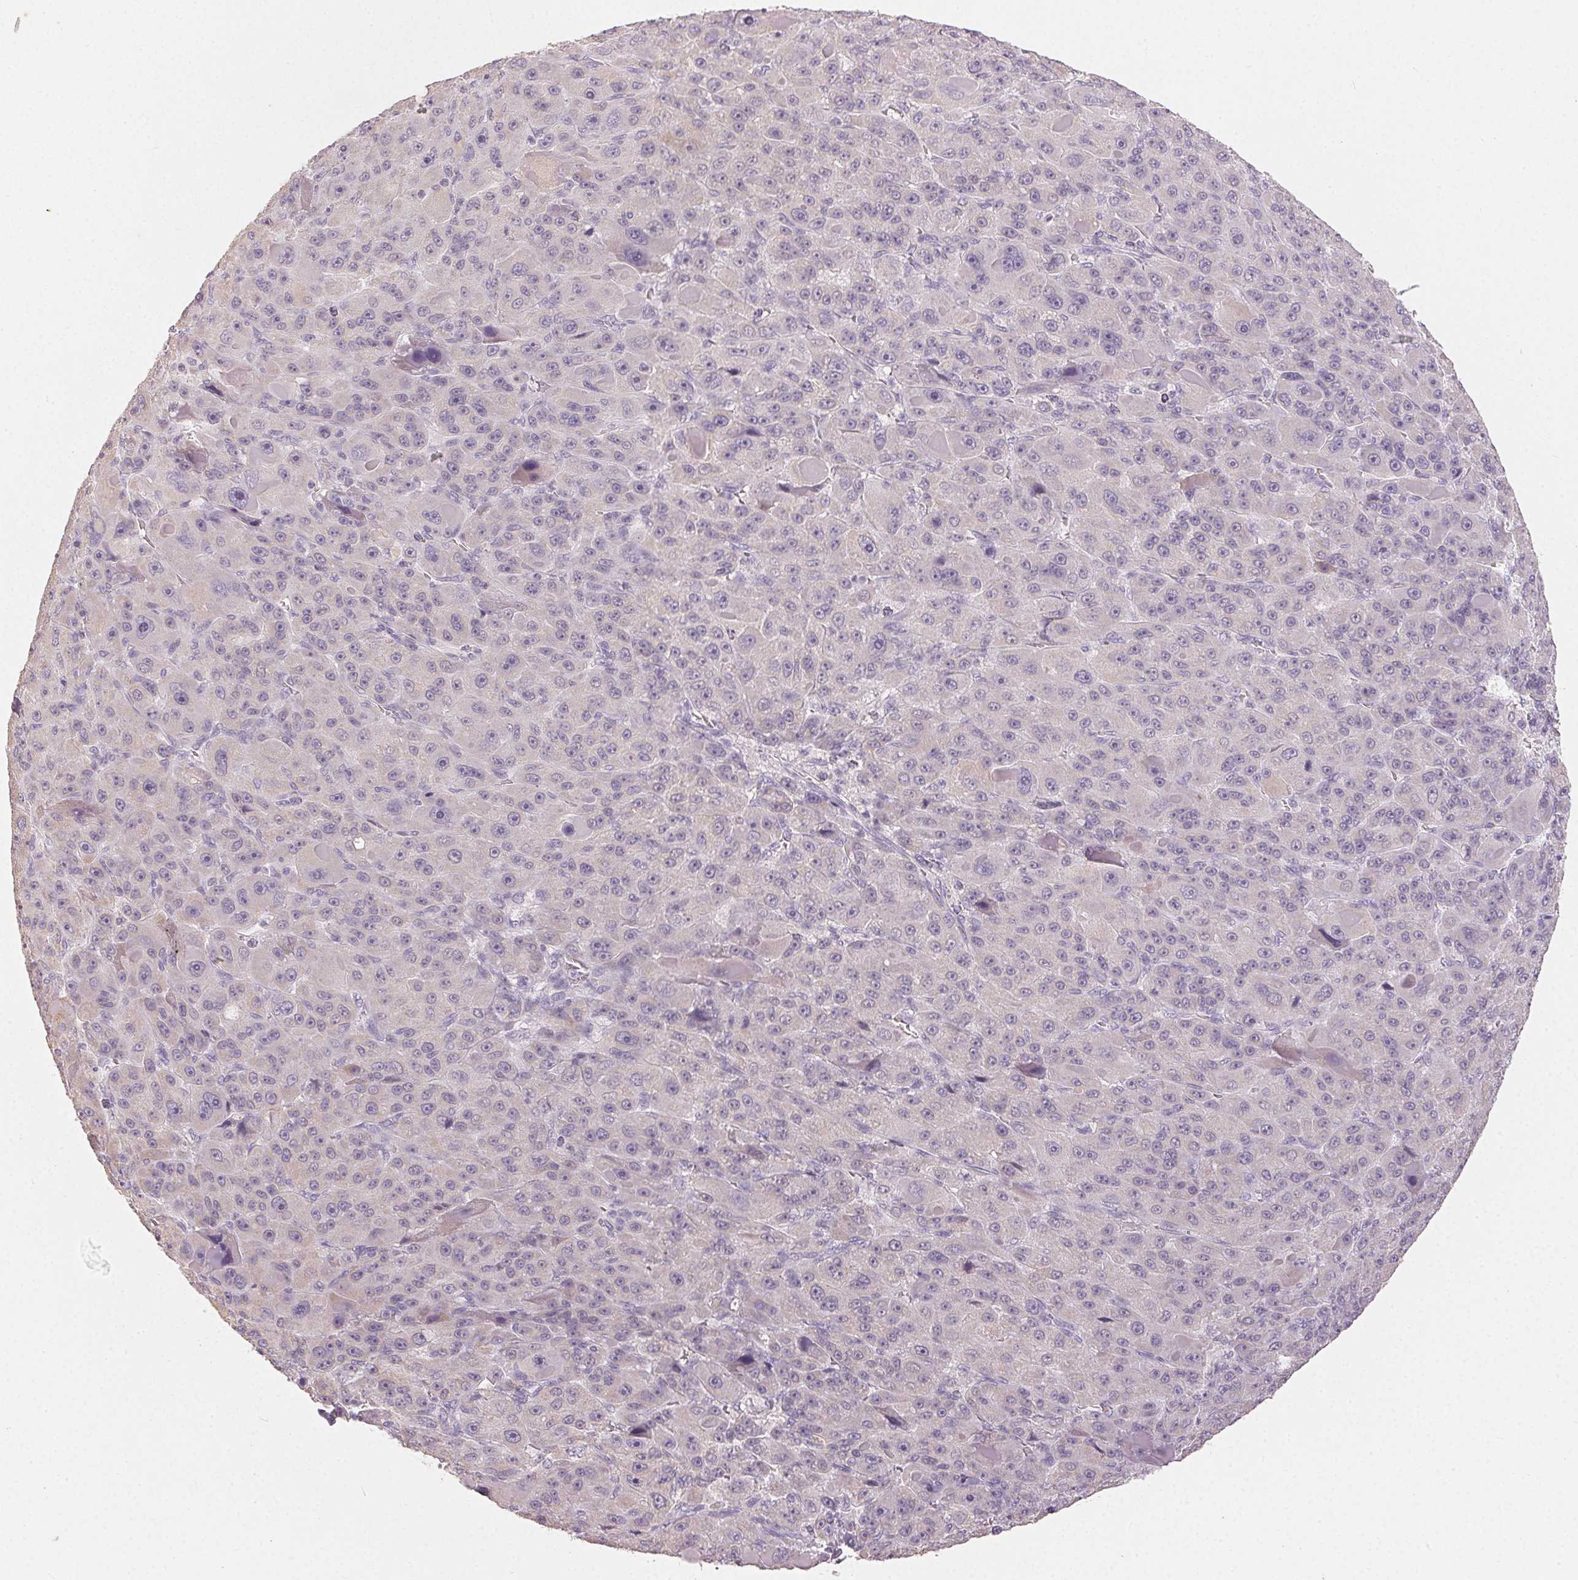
{"staining": {"intensity": "negative", "quantity": "none", "location": "none"}, "tissue": "liver cancer", "cell_type": "Tumor cells", "image_type": "cancer", "snomed": [{"axis": "morphology", "description": "Carcinoma, Hepatocellular, NOS"}, {"axis": "topography", "description": "Liver"}], "caption": "Hepatocellular carcinoma (liver) was stained to show a protein in brown. There is no significant expression in tumor cells.", "gene": "LVRN", "patient": {"sex": "male", "age": 76}}